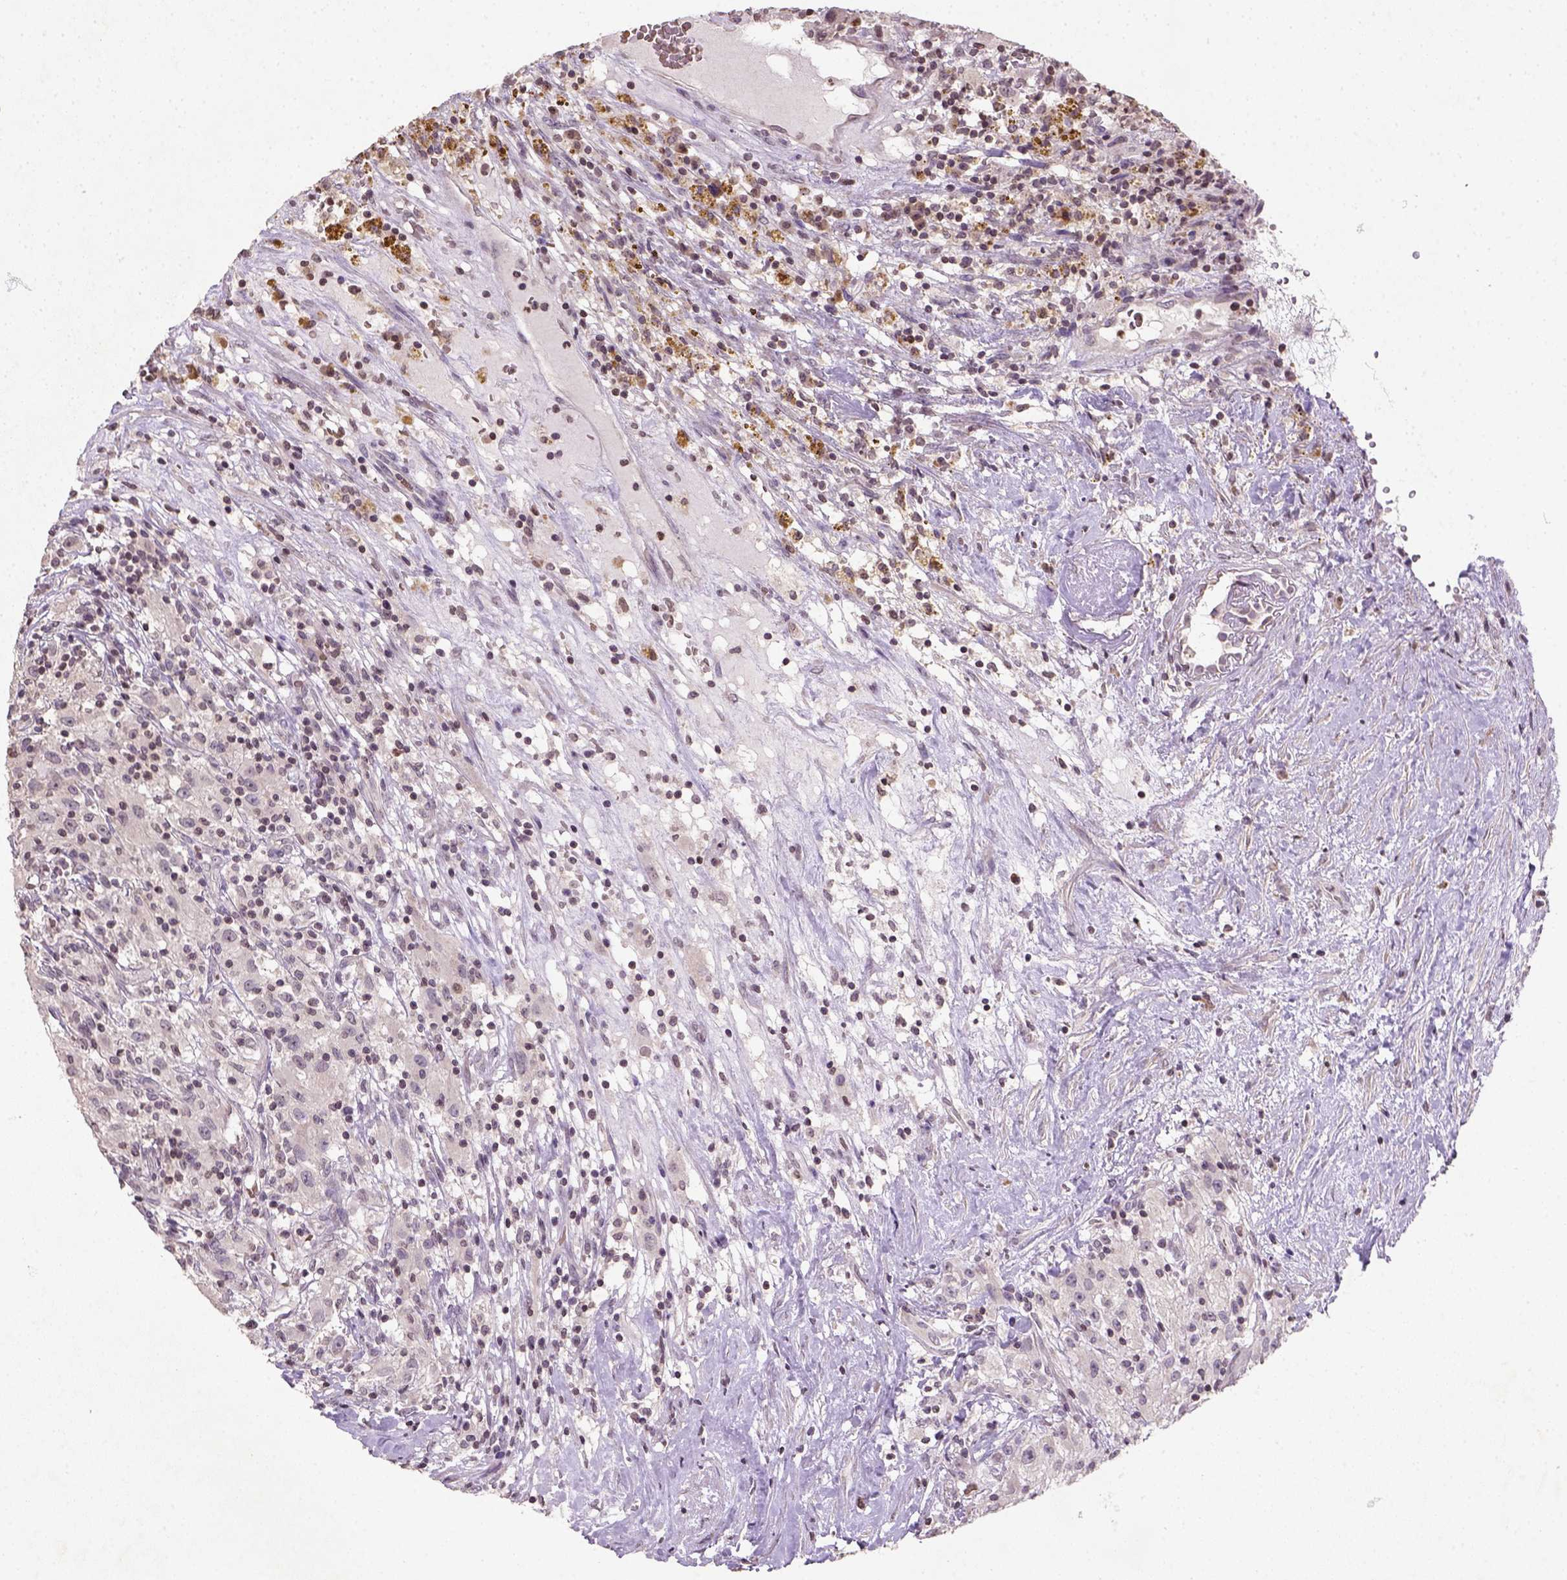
{"staining": {"intensity": "negative", "quantity": "none", "location": "none"}, "tissue": "renal cancer", "cell_type": "Tumor cells", "image_type": "cancer", "snomed": [{"axis": "morphology", "description": "Adenocarcinoma, NOS"}, {"axis": "topography", "description": "Kidney"}], "caption": "High magnification brightfield microscopy of renal cancer (adenocarcinoma) stained with DAB (brown) and counterstained with hematoxylin (blue): tumor cells show no significant staining. The staining is performed using DAB (3,3'-diaminobenzidine) brown chromogen with nuclei counter-stained in using hematoxylin.", "gene": "NUDT3", "patient": {"sex": "female", "age": 67}}